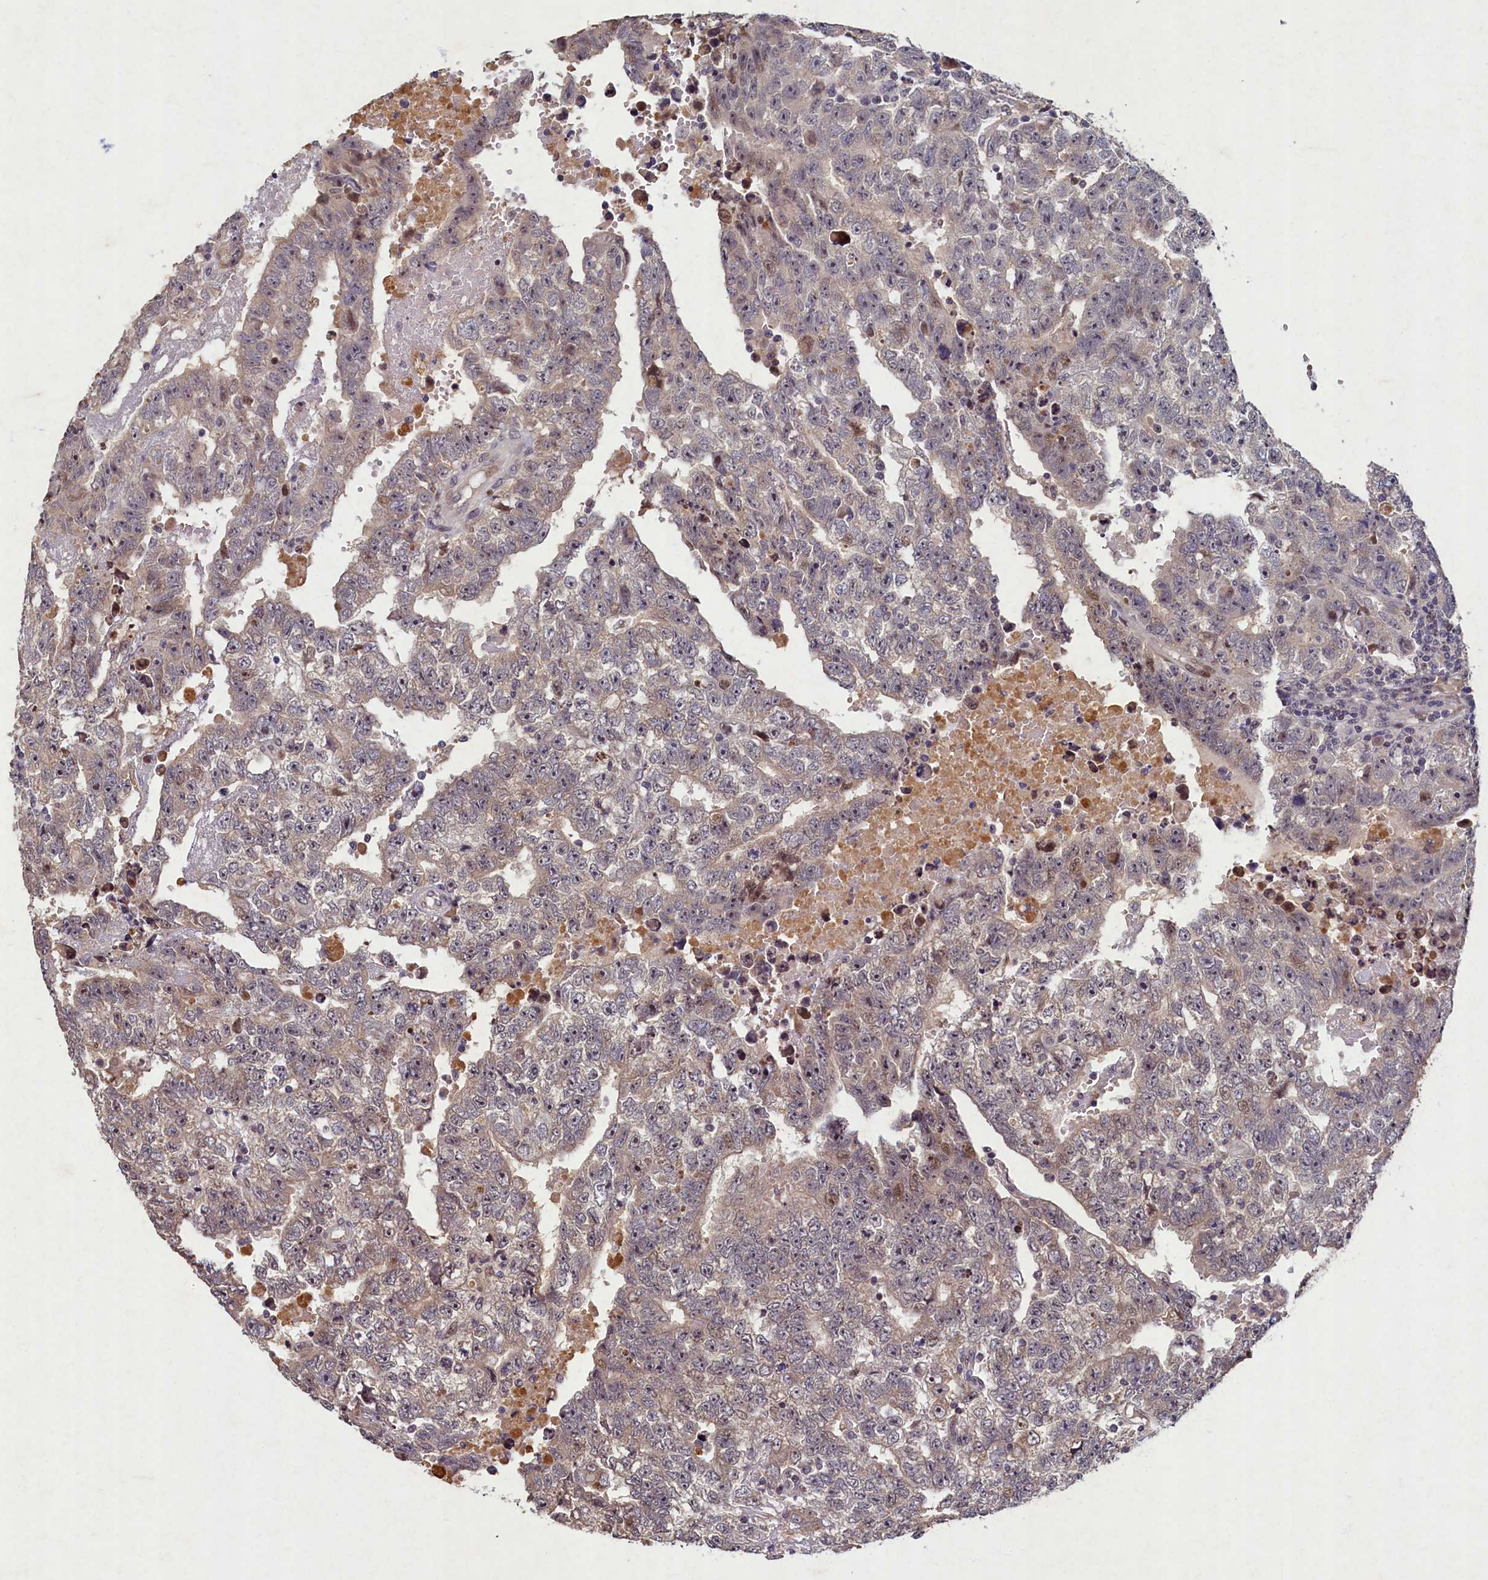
{"staining": {"intensity": "weak", "quantity": ">75%", "location": "cytoplasmic/membranous"}, "tissue": "testis cancer", "cell_type": "Tumor cells", "image_type": "cancer", "snomed": [{"axis": "morphology", "description": "Carcinoma, Embryonal, NOS"}, {"axis": "topography", "description": "Testis"}], "caption": "Protein expression analysis of human testis embryonal carcinoma reveals weak cytoplasmic/membranous positivity in about >75% of tumor cells. (DAB (3,3'-diaminobenzidine) IHC, brown staining for protein, blue staining for nuclei).", "gene": "LATS2", "patient": {"sex": "male", "age": 25}}